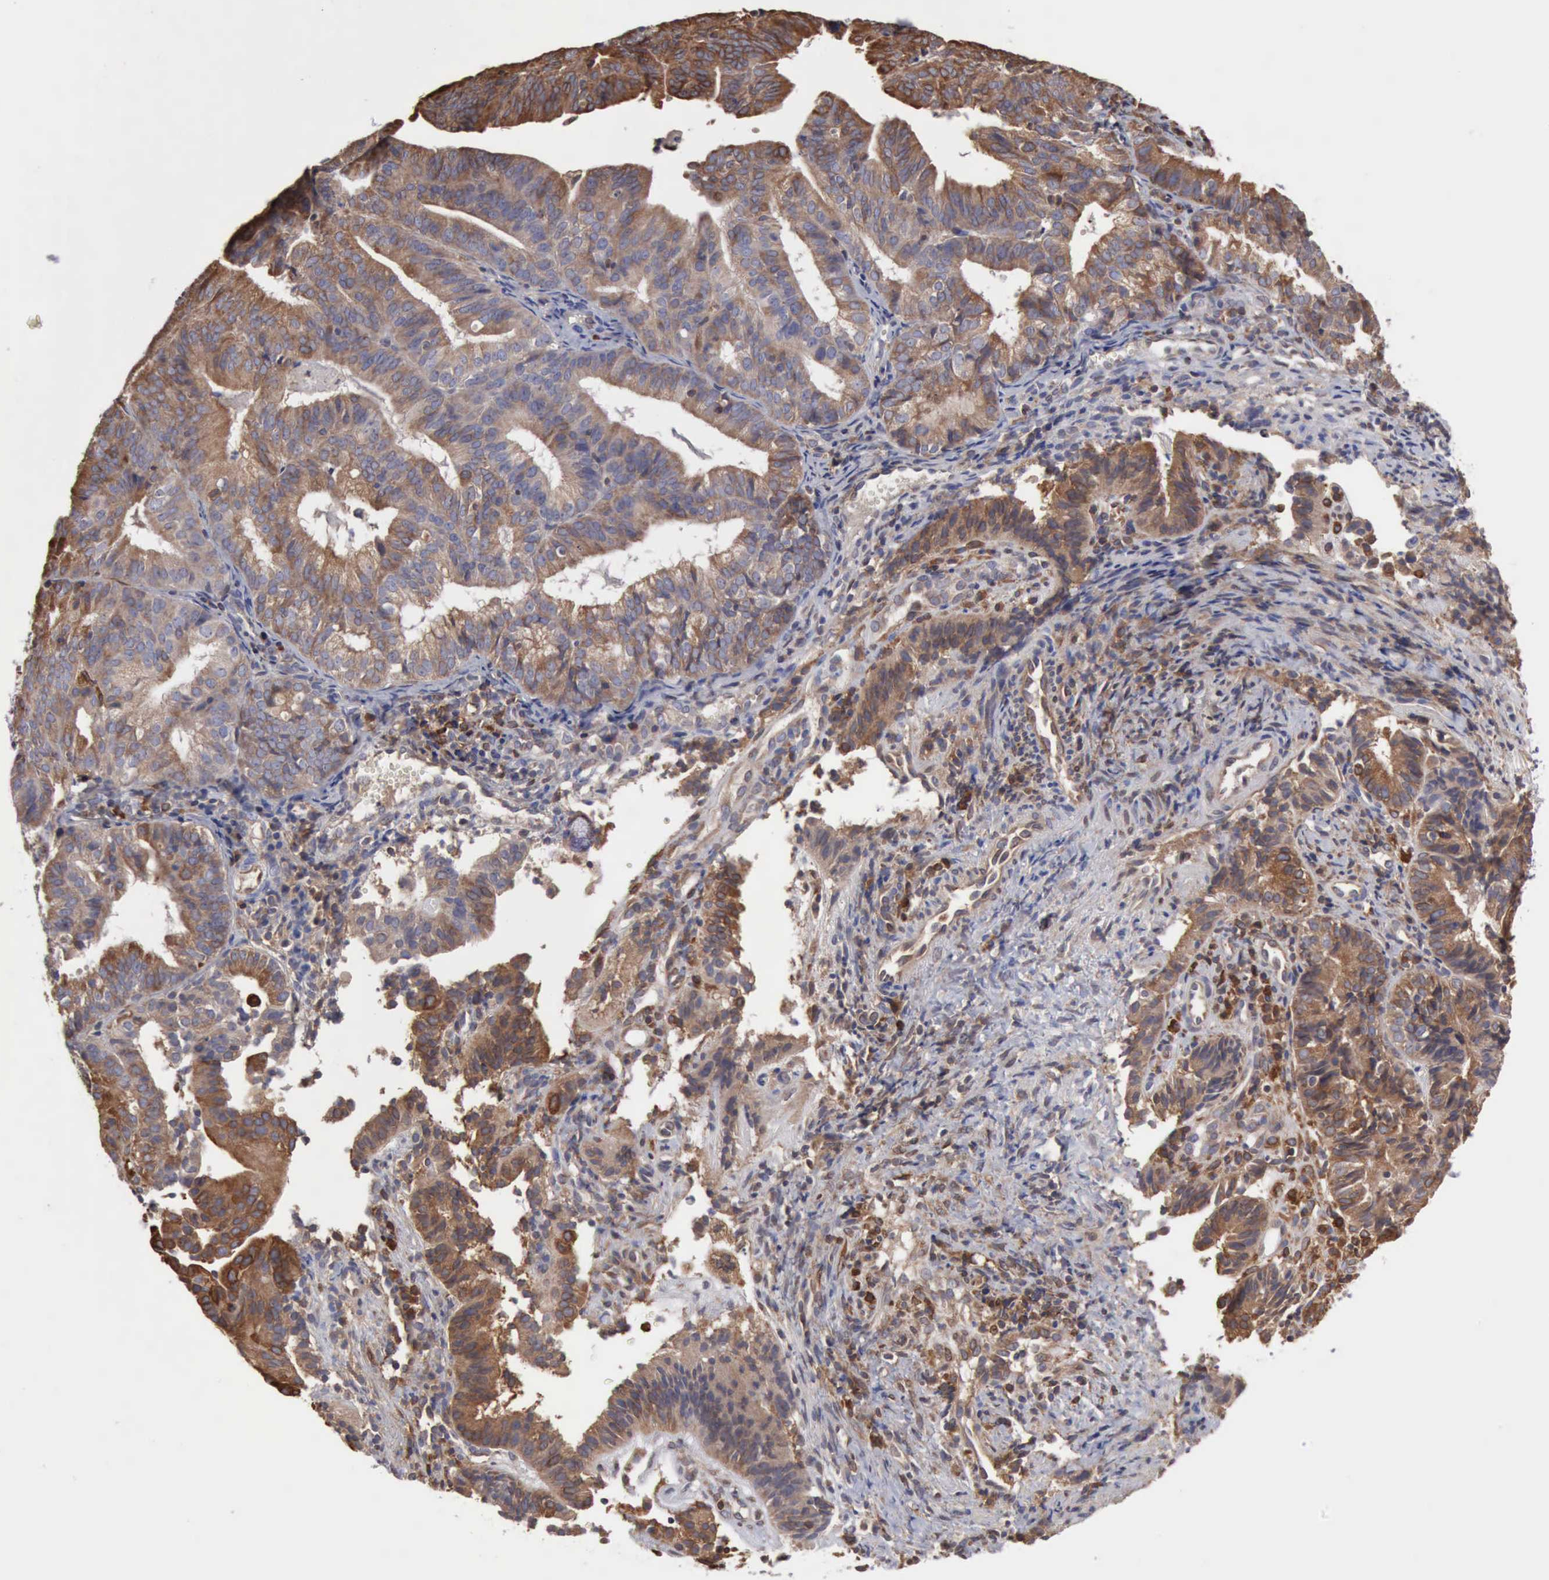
{"staining": {"intensity": "moderate", "quantity": ">75%", "location": "cytoplasmic/membranous"}, "tissue": "cervical cancer", "cell_type": "Tumor cells", "image_type": "cancer", "snomed": [{"axis": "morphology", "description": "Adenocarcinoma, NOS"}, {"axis": "topography", "description": "Cervix"}], "caption": "This is a micrograph of immunohistochemistry staining of cervical cancer (adenocarcinoma), which shows moderate staining in the cytoplasmic/membranous of tumor cells.", "gene": "APOL2", "patient": {"sex": "female", "age": 60}}